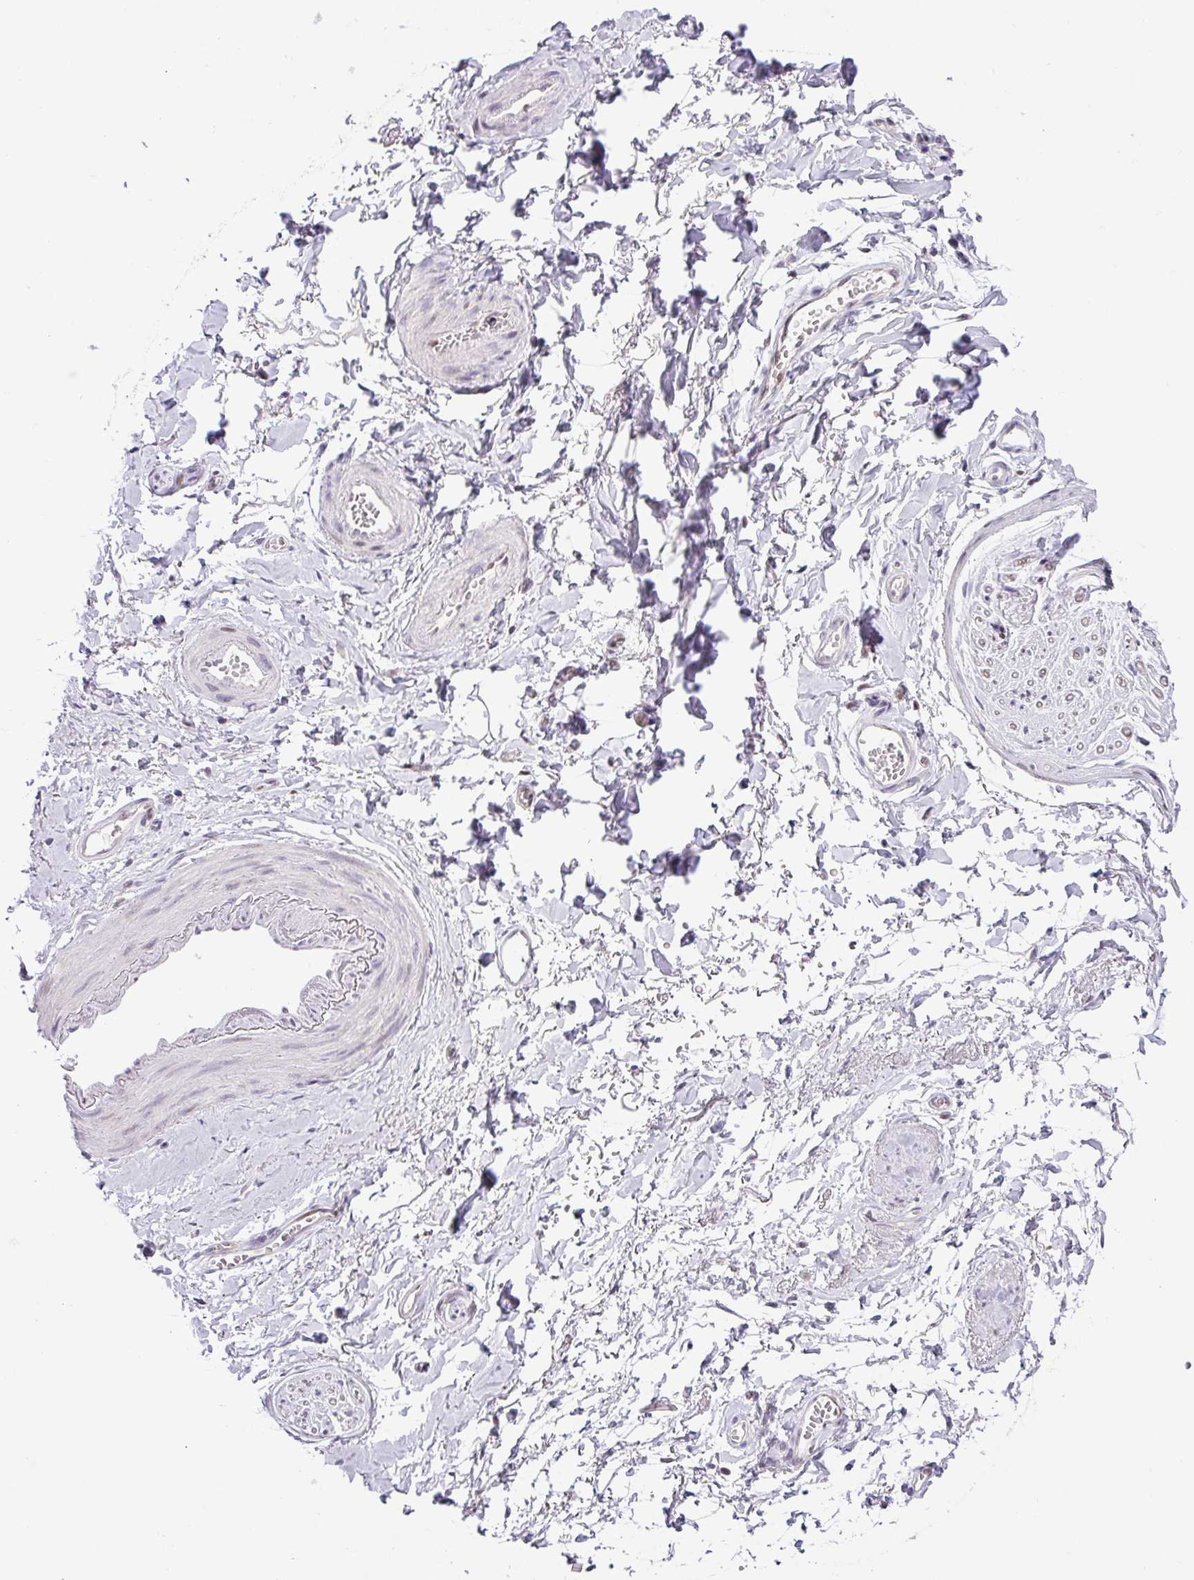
{"staining": {"intensity": "negative", "quantity": "none", "location": "none"}, "tissue": "adipose tissue", "cell_type": "Adipocytes", "image_type": "normal", "snomed": [{"axis": "morphology", "description": "Normal tissue, NOS"}, {"axis": "topography", "description": "Vulva"}, {"axis": "topography", "description": "Vagina"}, {"axis": "topography", "description": "Peripheral nerve tissue"}], "caption": "Immunohistochemistry of normal adipose tissue demonstrates no staining in adipocytes. Brightfield microscopy of immunohistochemistry (IHC) stained with DAB (brown) and hematoxylin (blue), captured at high magnification.", "gene": "NDUFB2", "patient": {"sex": "female", "age": 66}}